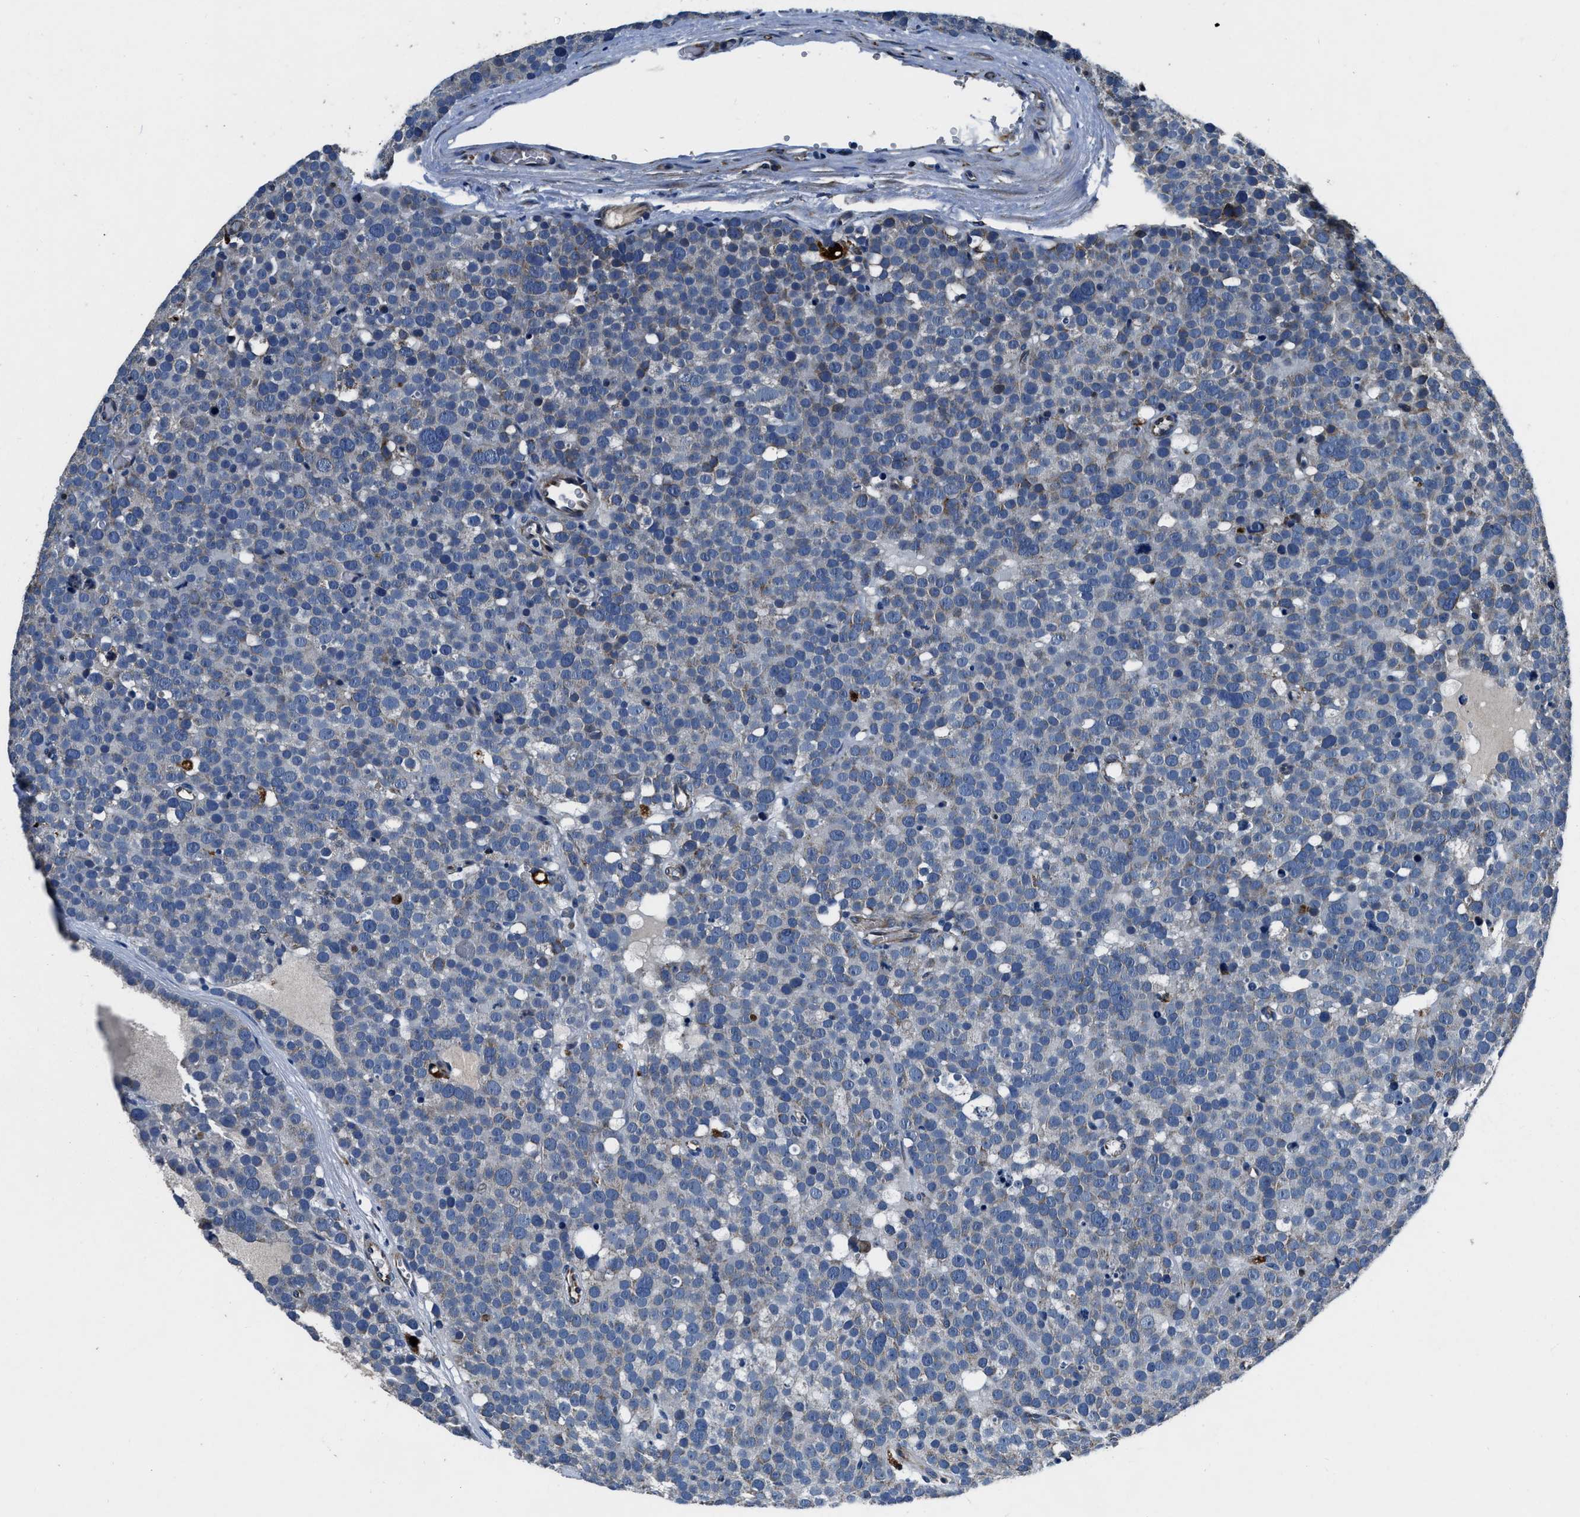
{"staining": {"intensity": "negative", "quantity": "none", "location": "none"}, "tissue": "testis cancer", "cell_type": "Tumor cells", "image_type": "cancer", "snomed": [{"axis": "morphology", "description": "Seminoma, NOS"}, {"axis": "topography", "description": "Testis"}], "caption": "This image is of seminoma (testis) stained with IHC to label a protein in brown with the nuclei are counter-stained blue. There is no expression in tumor cells. (Stains: DAB IHC with hematoxylin counter stain, Microscopy: brightfield microscopy at high magnification).", "gene": "OGDH", "patient": {"sex": "male", "age": 71}}